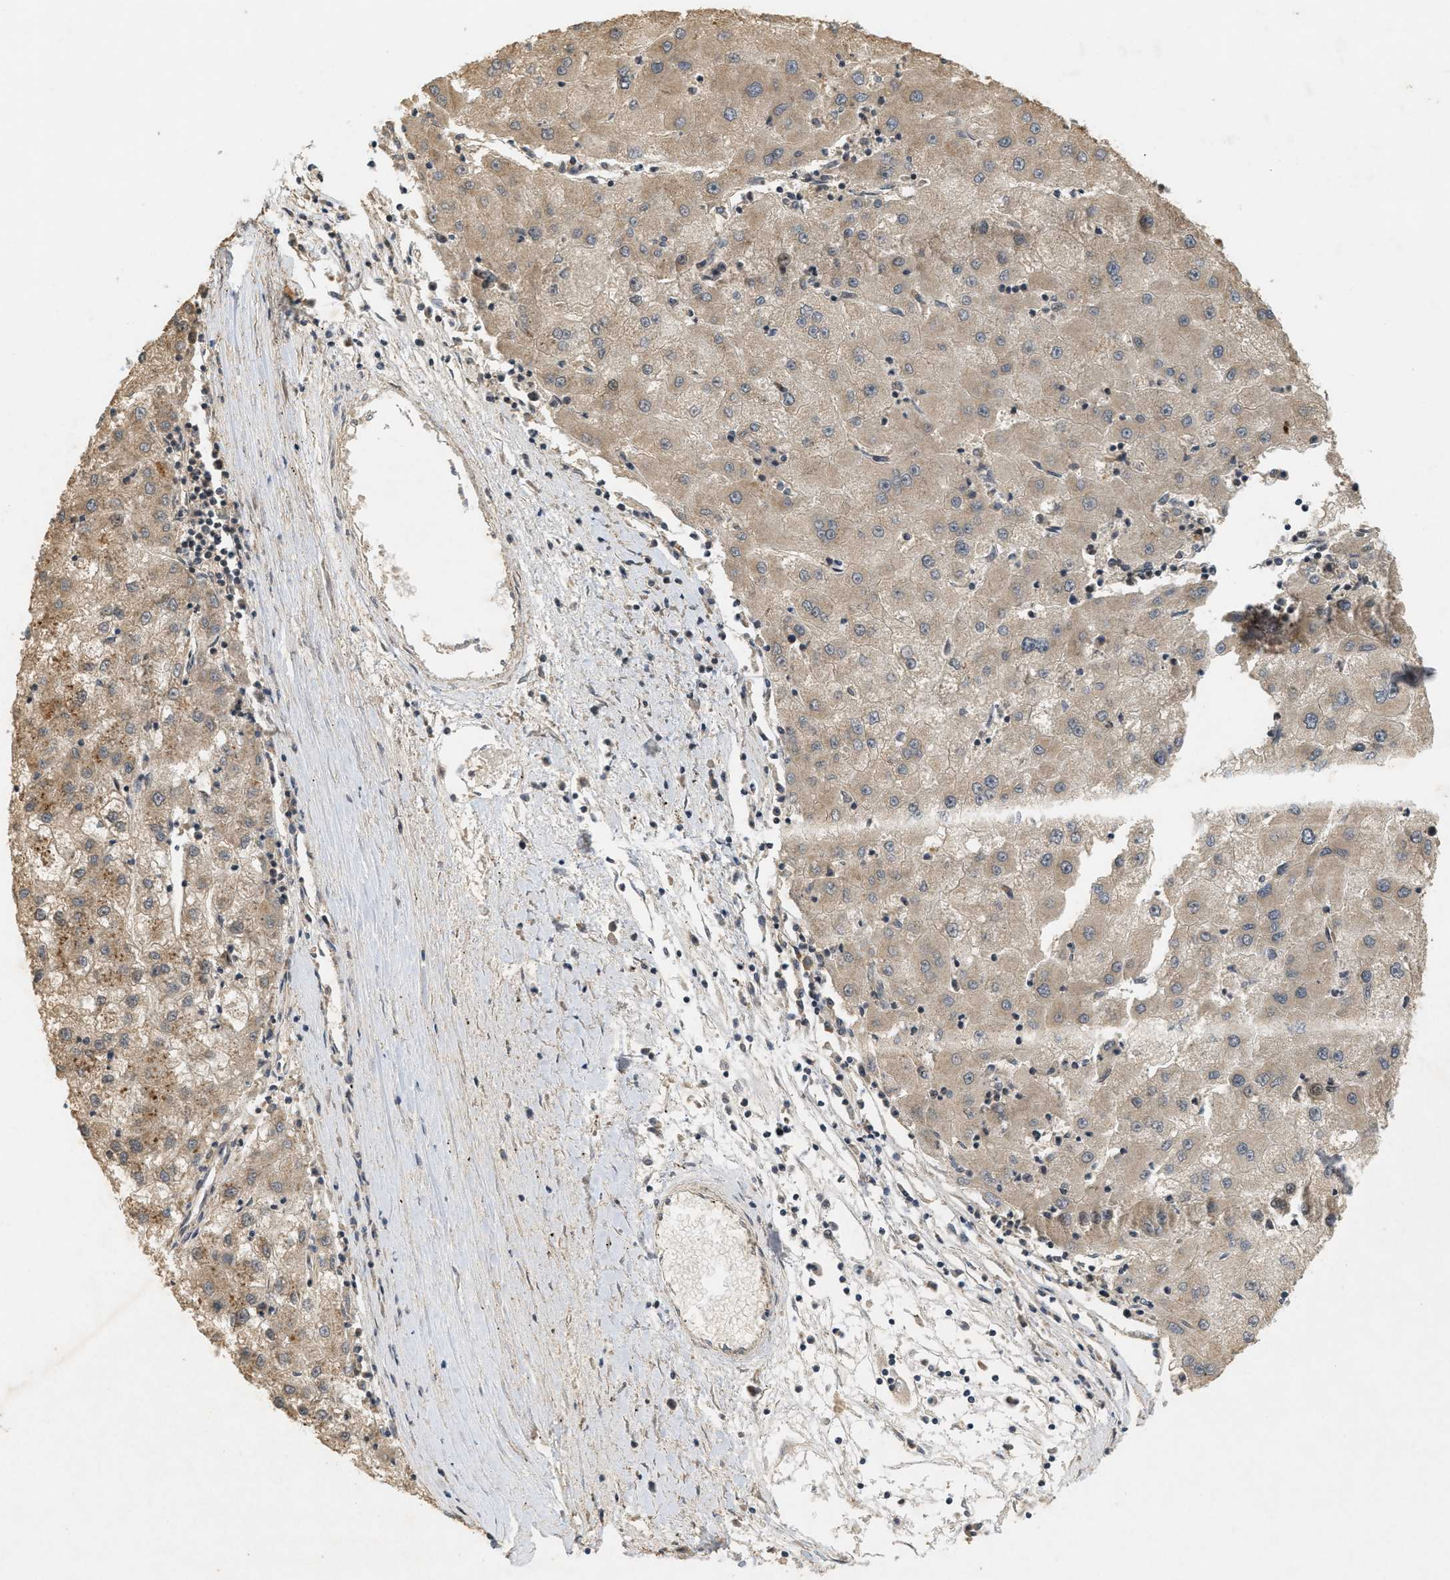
{"staining": {"intensity": "moderate", "quantity": ">75%", "location": "cytoplasmic/membranous"}, "tissue": "liver cancer", "cell_type": "Tumor cells", "image_type": "cancer", "snomed": [{"axis": "morphology", "description": "Carcinoma, Hepatocellular, NOS"}, {"axis": "topography", "description": "Liver"}], "caption": "A photomicrograph of human hepatocellular carcinoma (liver) stained for a protein shows moderate cytoplasmic/membranous brown staining in tumor cells. Nuclei are stained in blue.", "gene": "PRKD1", "patient": {"sex": "male", "age": 72}}